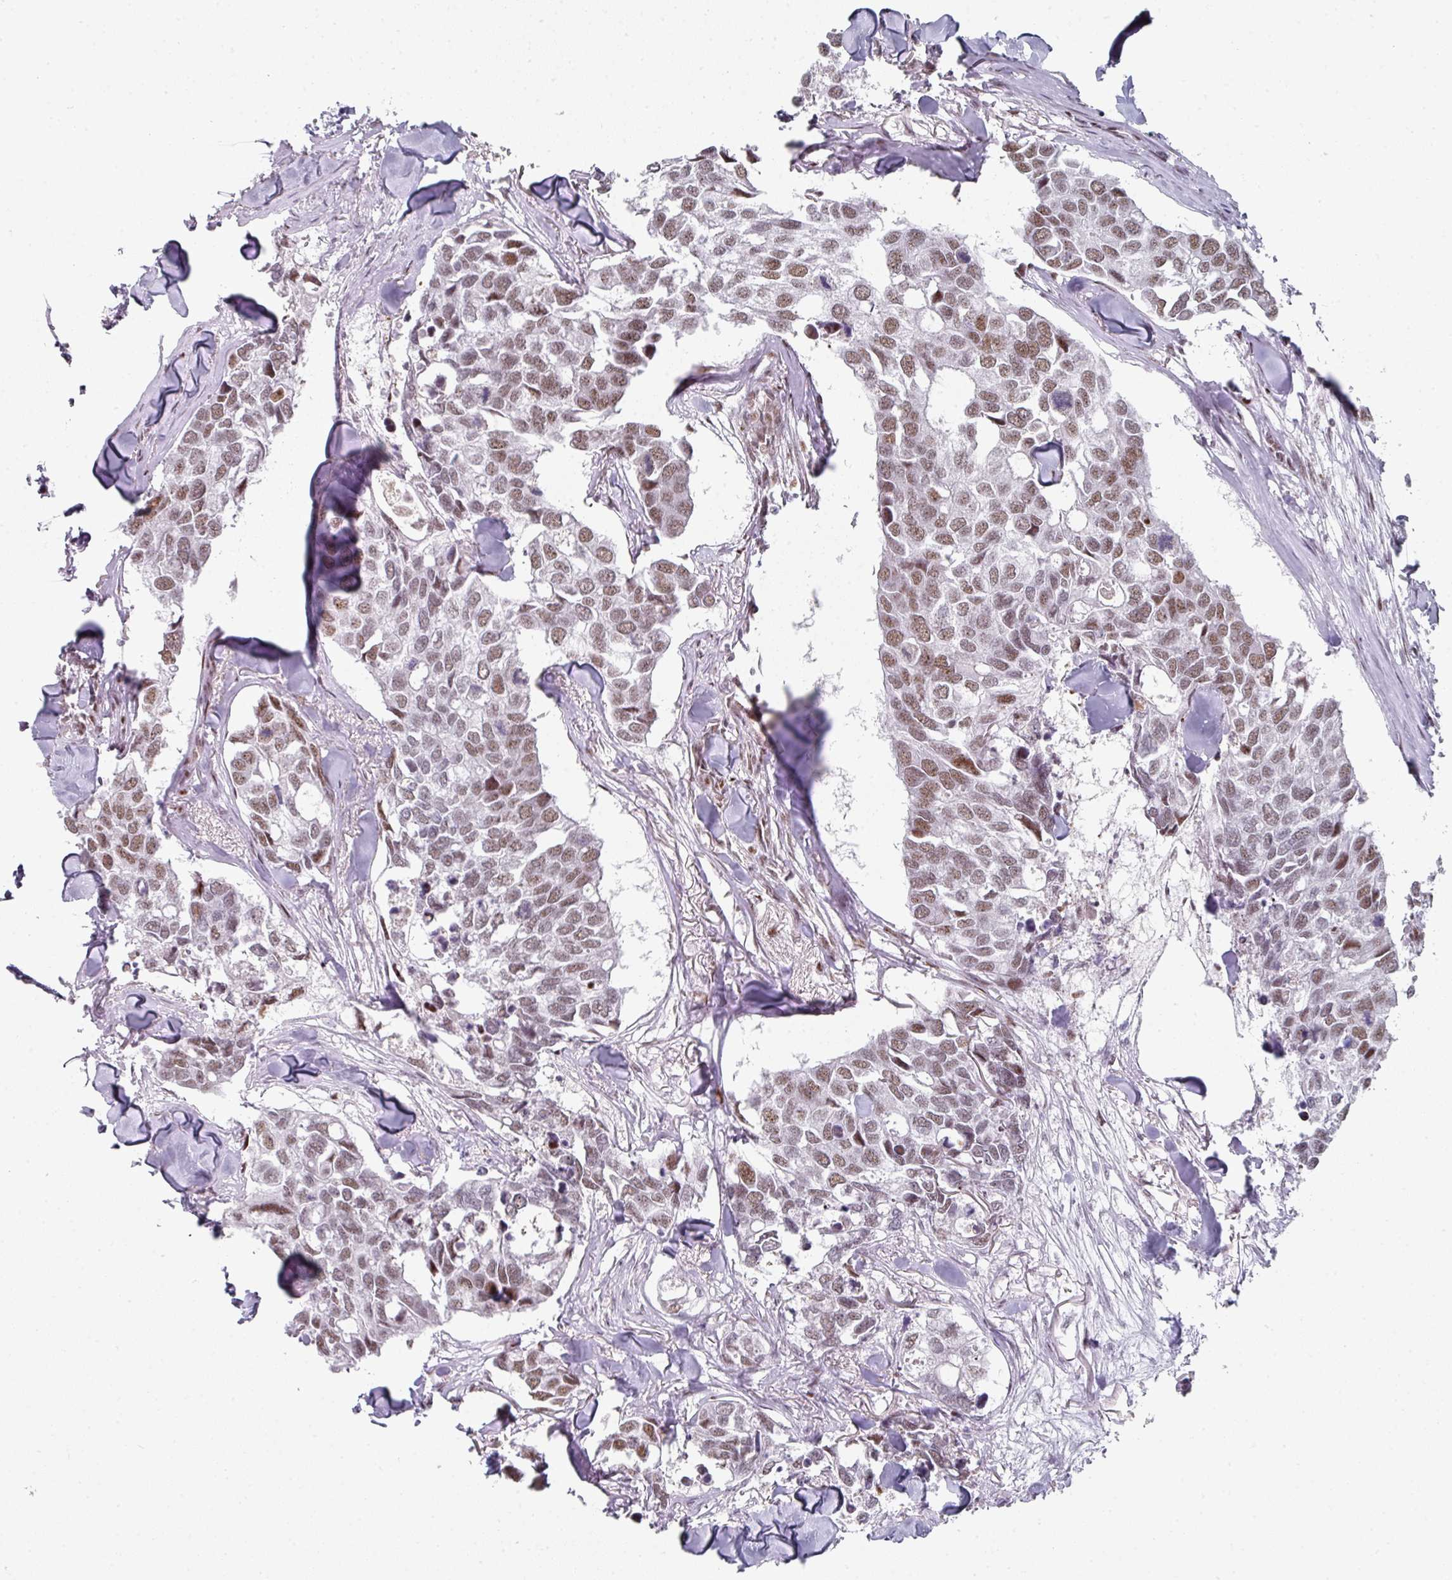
{"staining": {"intensity": "moderate", "quantity": ">75%", "location": "nuclear"}, "tissue": "breast cancer", "cell_type": "Tumor cells", "image_type": "cancer", "snomed": [{"axis": "morphology", "description": "Duct carcinoma"}, {"axis": "topography", "description": "Breast"}], "caption": "Infiltrating ductal carcinoma (breast) was stained to show a protein in brown. There is medium levels of moderate nuclear staining in about >75% of tumor cells.", "gene": "SF3B5", "patient": {"sex": "female", "age": 83}}